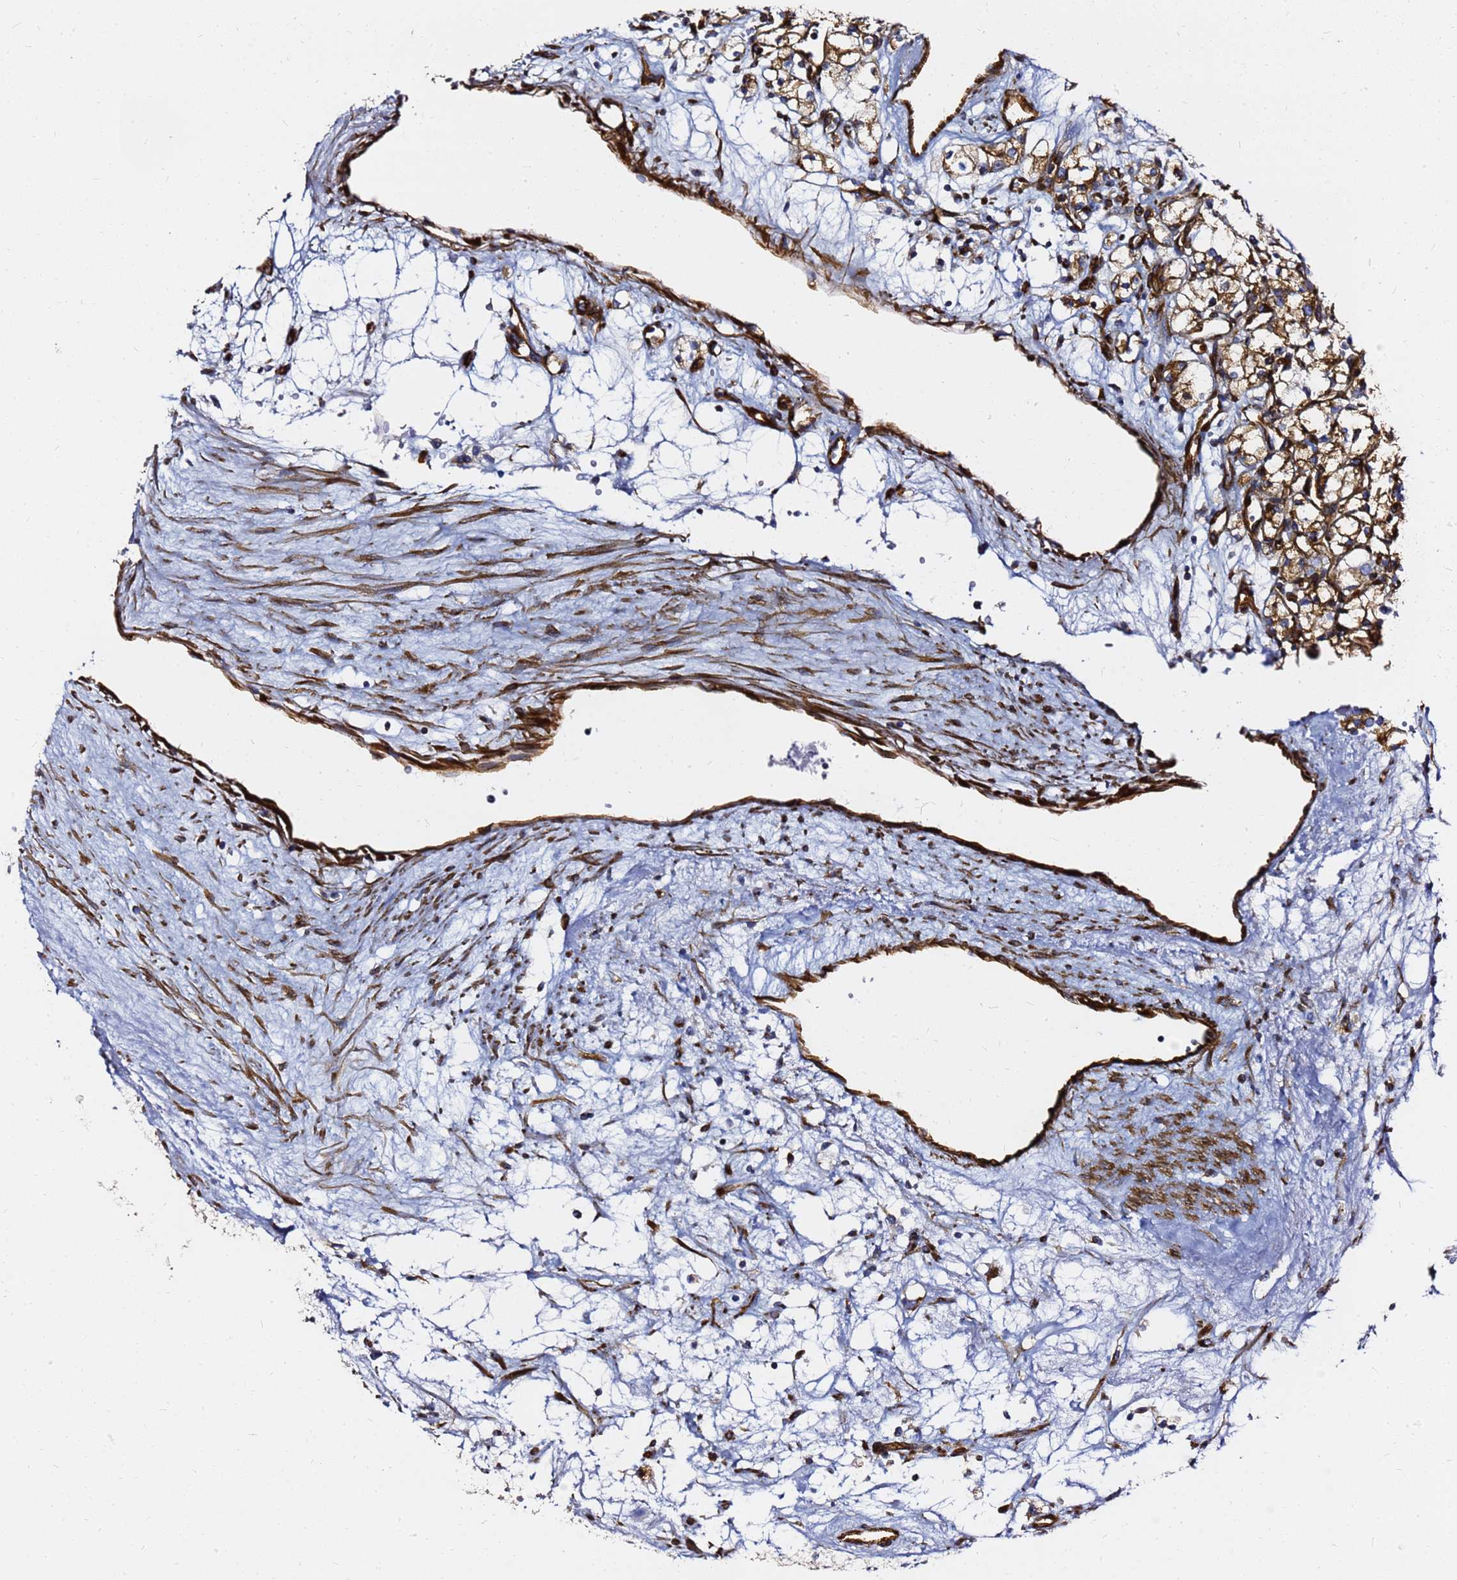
{"staining": {"intensity": "moderate", "quantity": ">75%", "location": "cytoplasmic/membranous"}, "tissue": "renal cancer", "cell_type": "Tumor cells", "image_type": "cancer", "snomed": [{"axis": "morphology", "description": "Adenocarcinoma, NOS"}, {"axis": "topography", "description": "Kidney"}], "caption": "Immunohistochemical staining of human renal cancer (adenocarcinoma) reveals moderate cytoplasmic/membranous protein expression in approximately >75% of tumor cells. Immunohistochemistry (ihc) stains the protein of interest in brown and the nuclei are stained blue.", "gene": "TUBA8", "patient": {"sex": "male", "age": 59}}